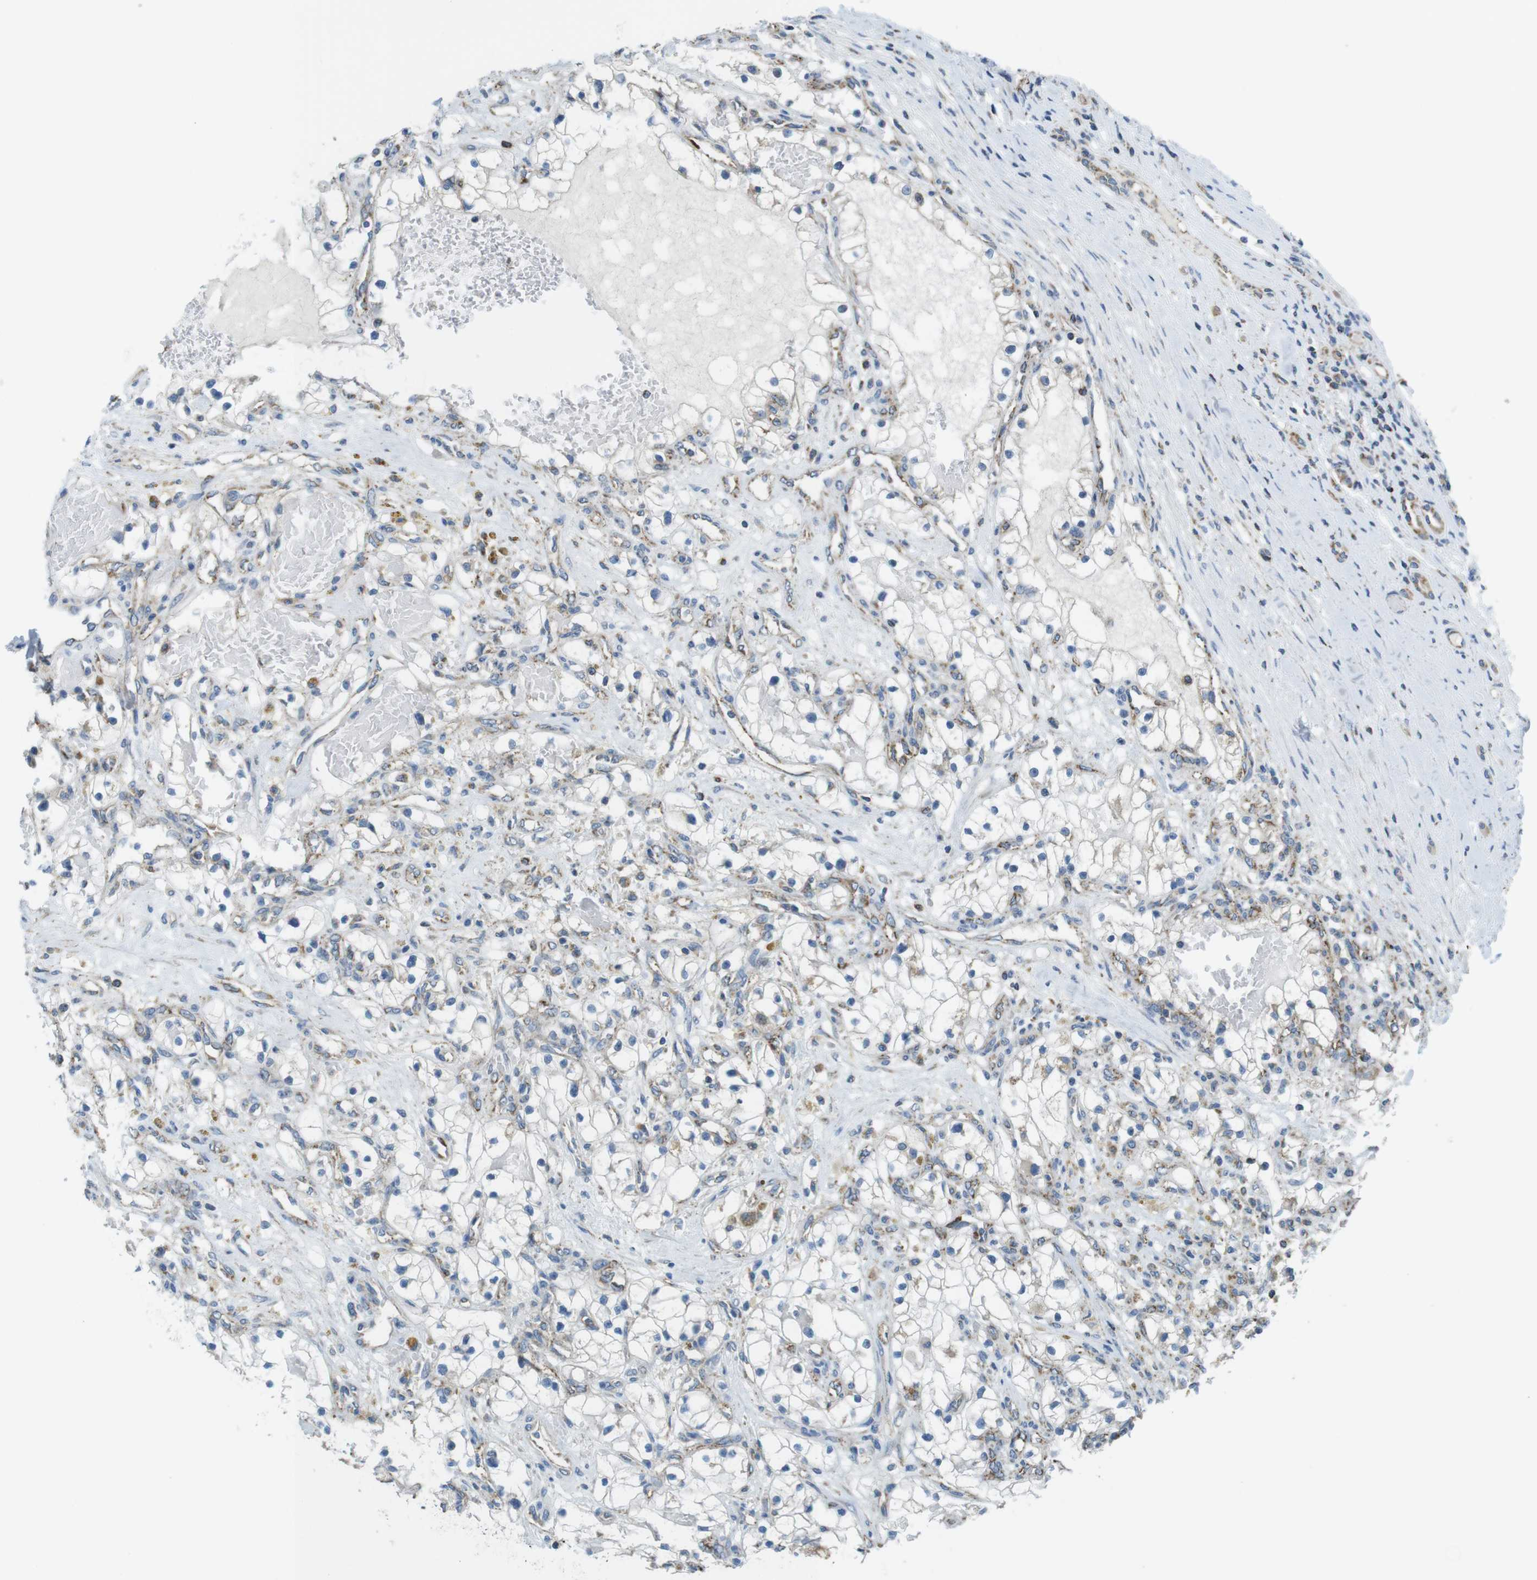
{"staining": {"intensity": "negative", "quantity": "none", "location": "none"}, "tissue": "renal cancer", "cell_type": "Tumor cells", "image_type": "cancer", "snomed": [{"axis": "morphology", "description": "Adenocarcinoma, NOS"}, {"axis": "topography", "description": "Kidney"}], "caption": "Renal adenocarcinoma was stained to show a protein in brown. There is no significant positivity in tumor cells.", "gene": "GRIK2", "patient": {"sex": "male", "age": 68}}